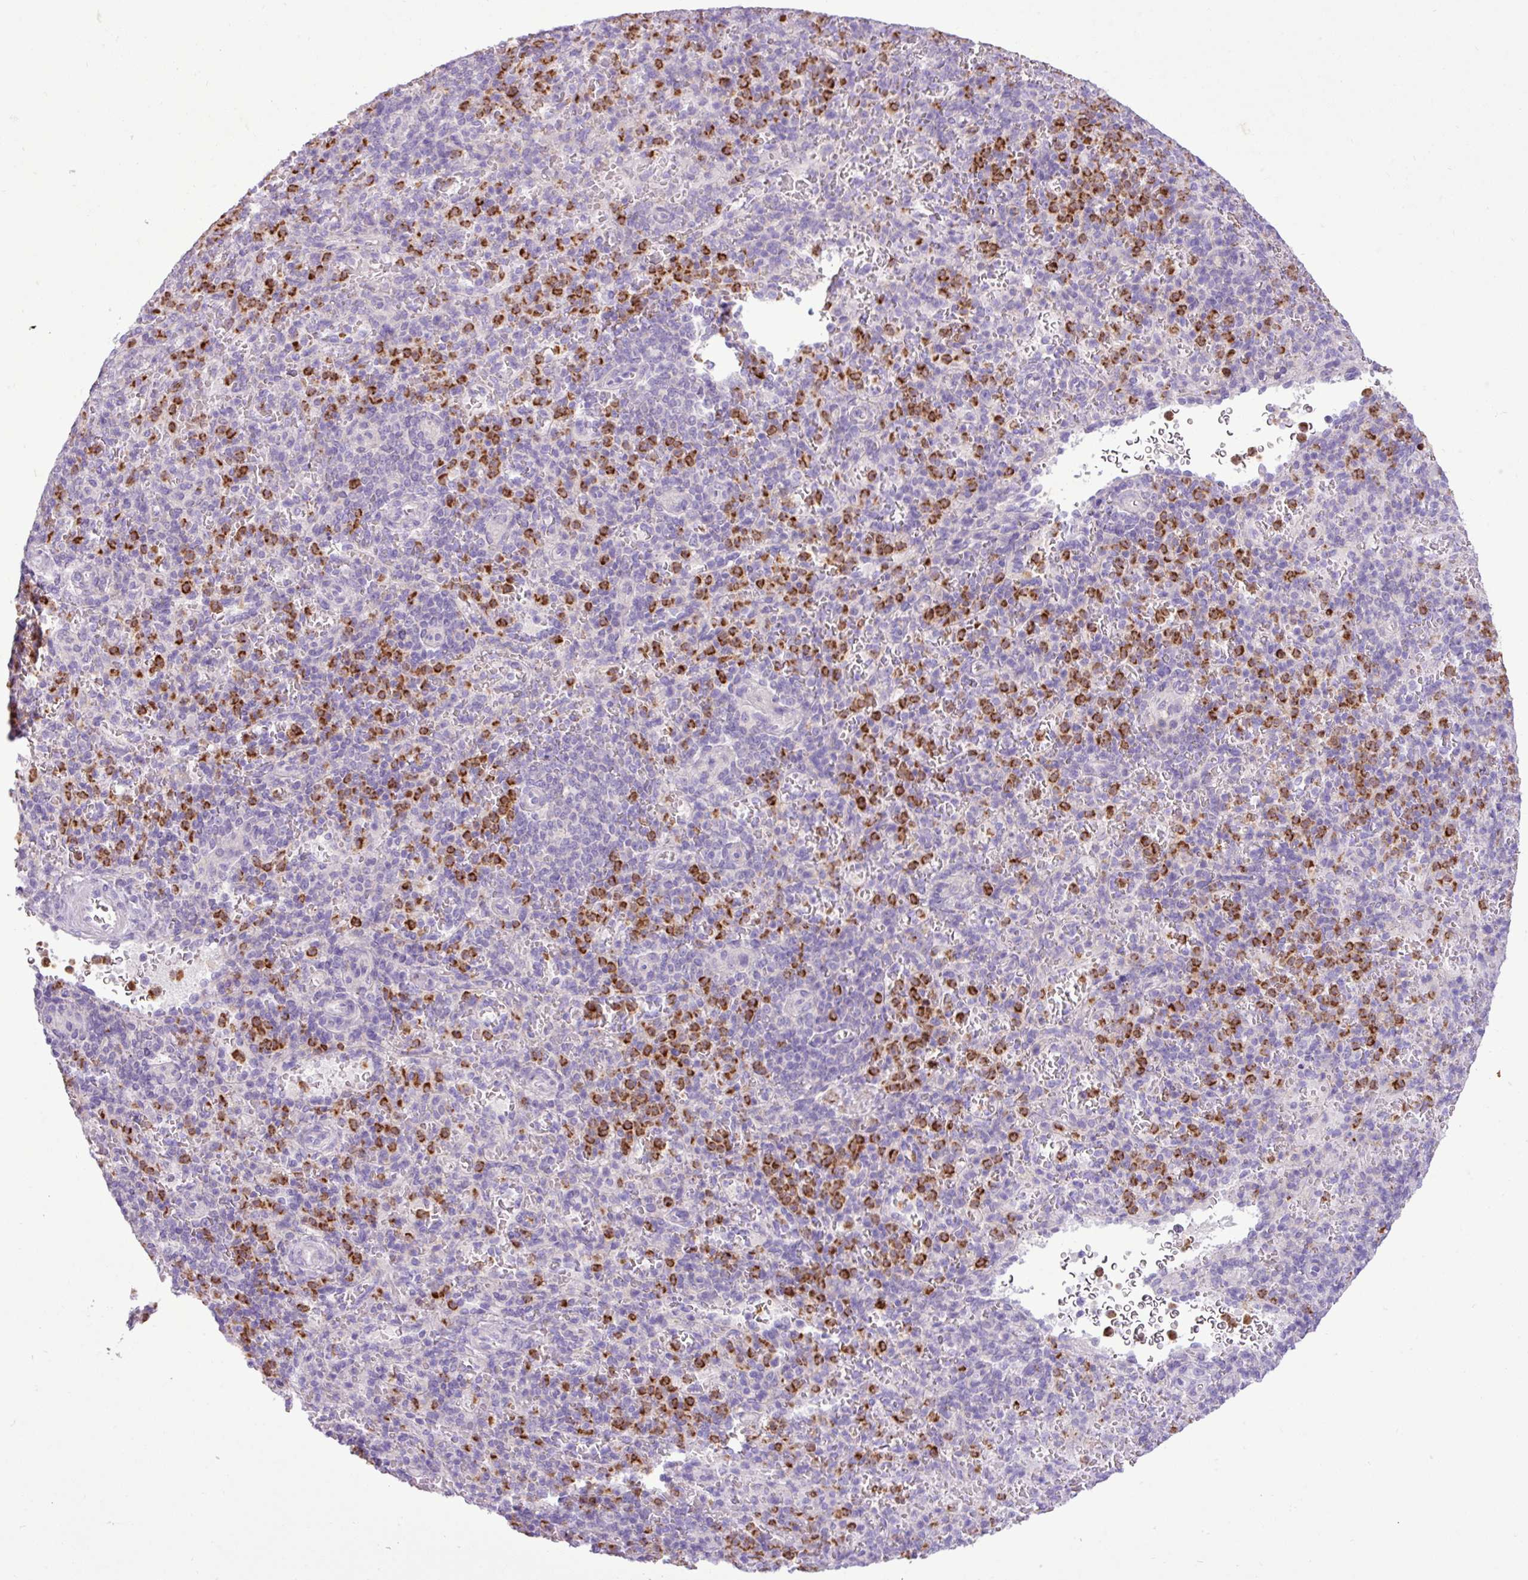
{"staining": {"intensity": "strong", "quantity": "25%-75%", "location": "cytoplasmic/membranous"}, "tissue": "spleen", "cell_type": "Cells in red pulp", "image_type": "normal", "snomed": [{"axis": "morphology", "description": "Normal tissue, NOS"}, {"axis": "topography", "description": "Spleen"}], "caption": "Brown immunohistochemical staining in normal human spleen demonstrates strong cytoplasmic/membranous positivity in approximately 25%-75% of cells in red pulp.", "gene": "ZSCAN5A", "patient": {"sex": "female", "age": 74}}